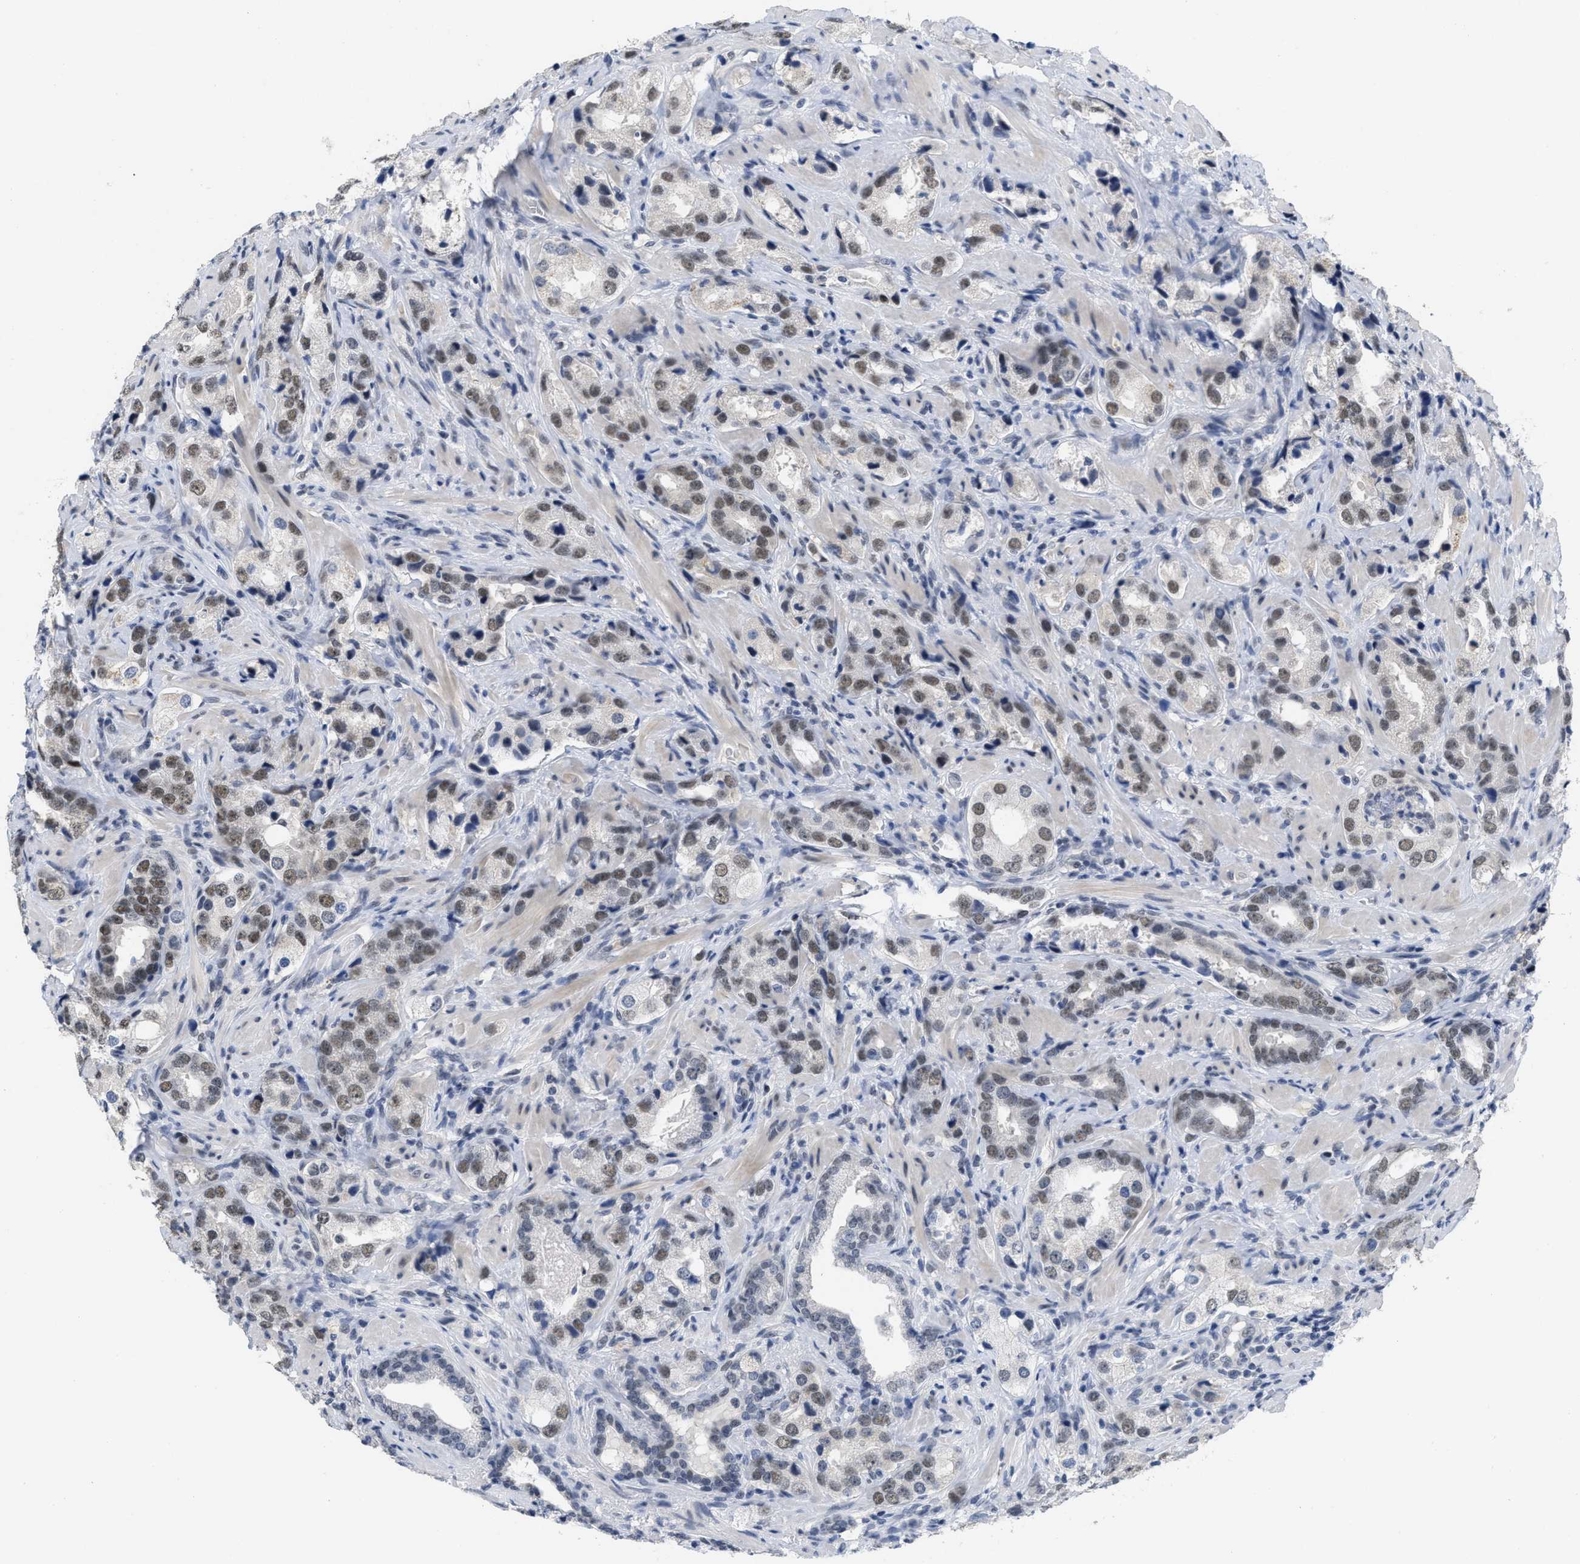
{"staining": {"intensity": "moderate", "quantity": ">75%", "location": "nuclear"}, "tissue": "prostate cancer", "cell_type": "Tumor cells", "image_type": "cancer", "snomed": [{"axis": "morphology", "description": "Adenocarcinoma, High grade"}, {"axis": "topography", "description": "Prostate"}], "caption": "The image exhibits staining of prostate high-grade adenocarcinoma, revealing moderate nuclear protein positivity (brown color) within tumor cells.", "gene": "GGNBP2", "patient": {"sex": "male", "age": 63}}